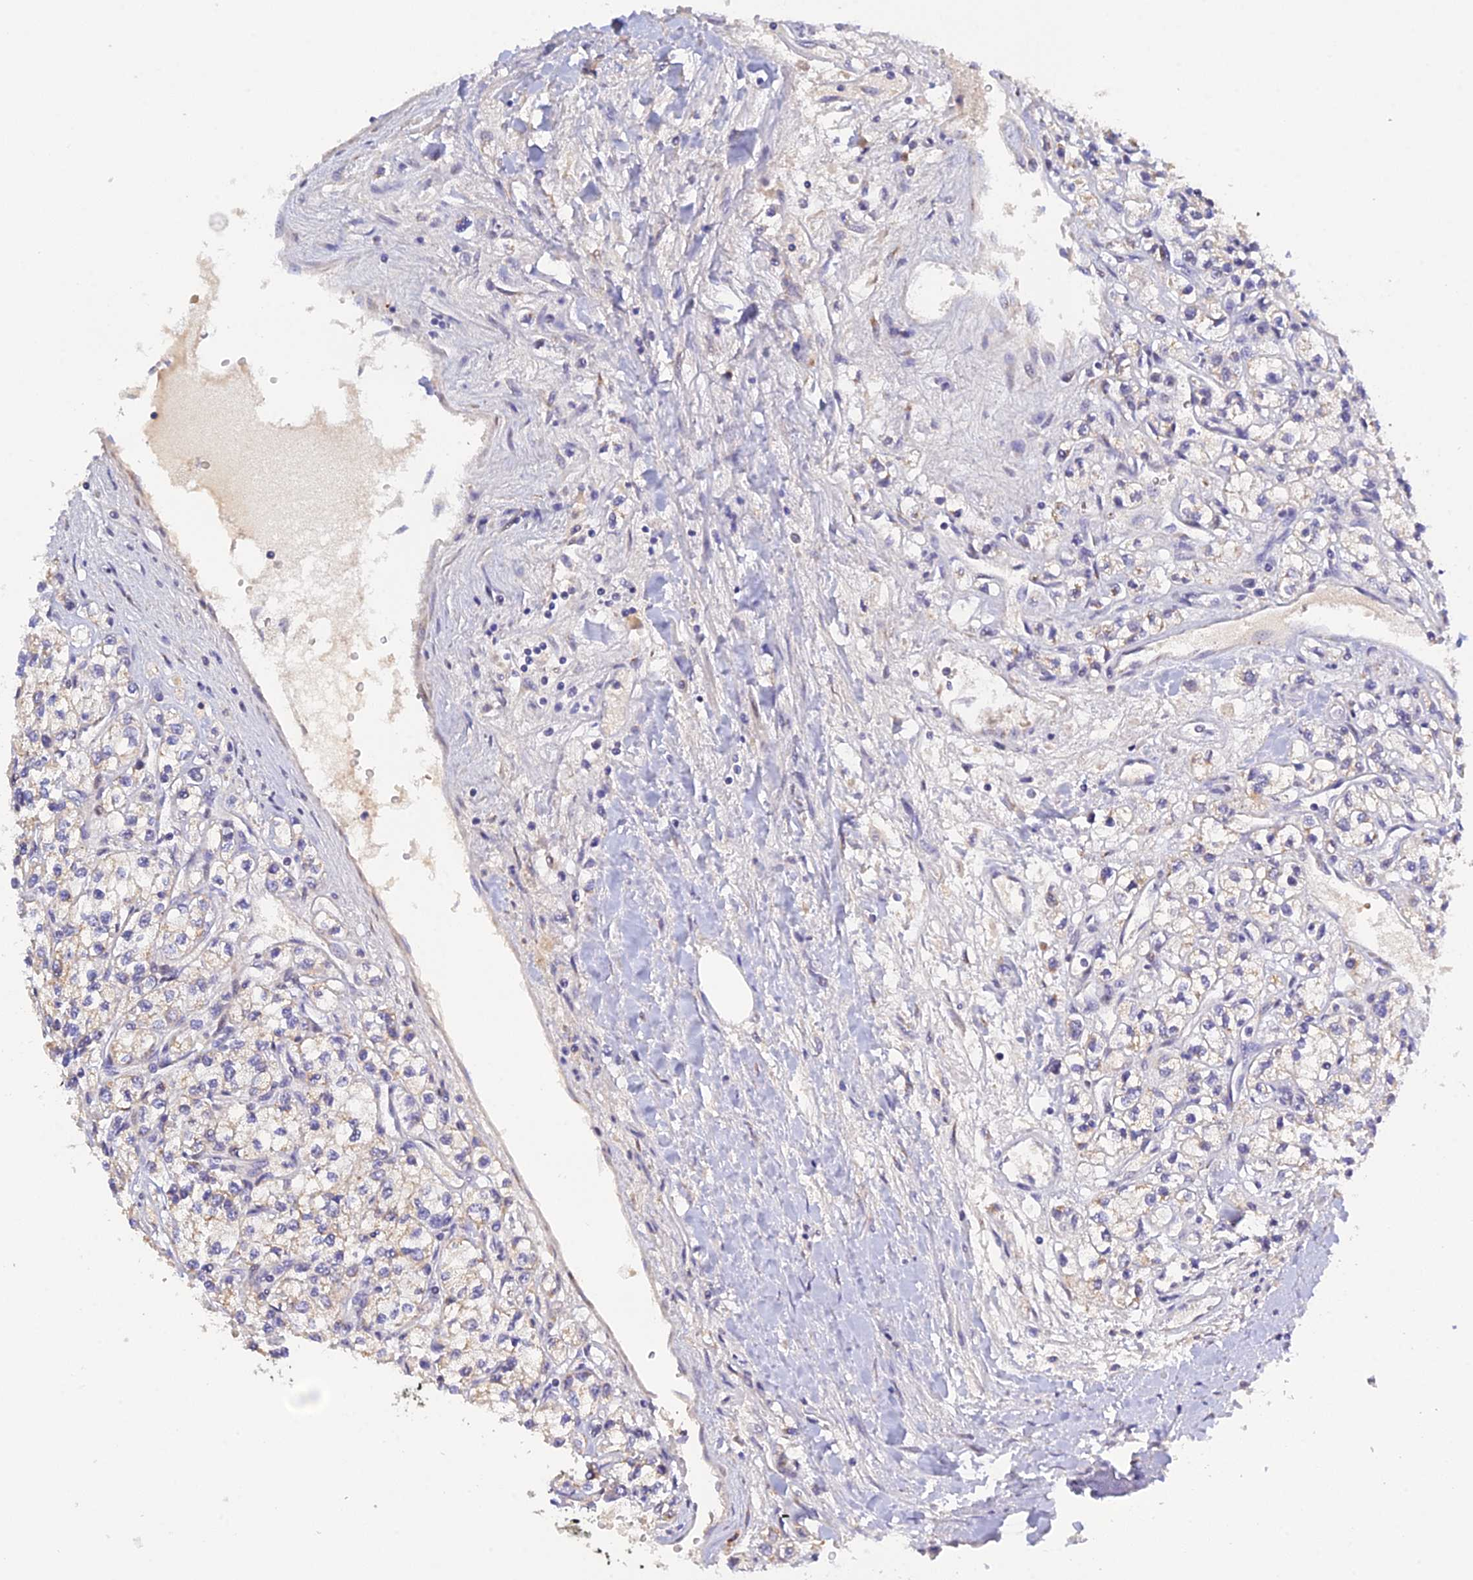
{"staining": {"intensity": "negative", "quantity": "none", "location": "none"}, "tissue": "renal cancer", "cell_type": "Tumor cells", "image_type": "cancer", "snomed": [{"axis": "morphology", "description": "Adenocarcinoma, NOS"}, {"axis": "topography", "description": "Kidney"}], "caption": "High power microscopy micrograph of an immunohistochemistry photomicrograph of renal cancer (adenocarcinoma), revealing no significant staining in tumor cells.", "gene": "SNX17", "patient": {"sex": "male", "age": 80}}